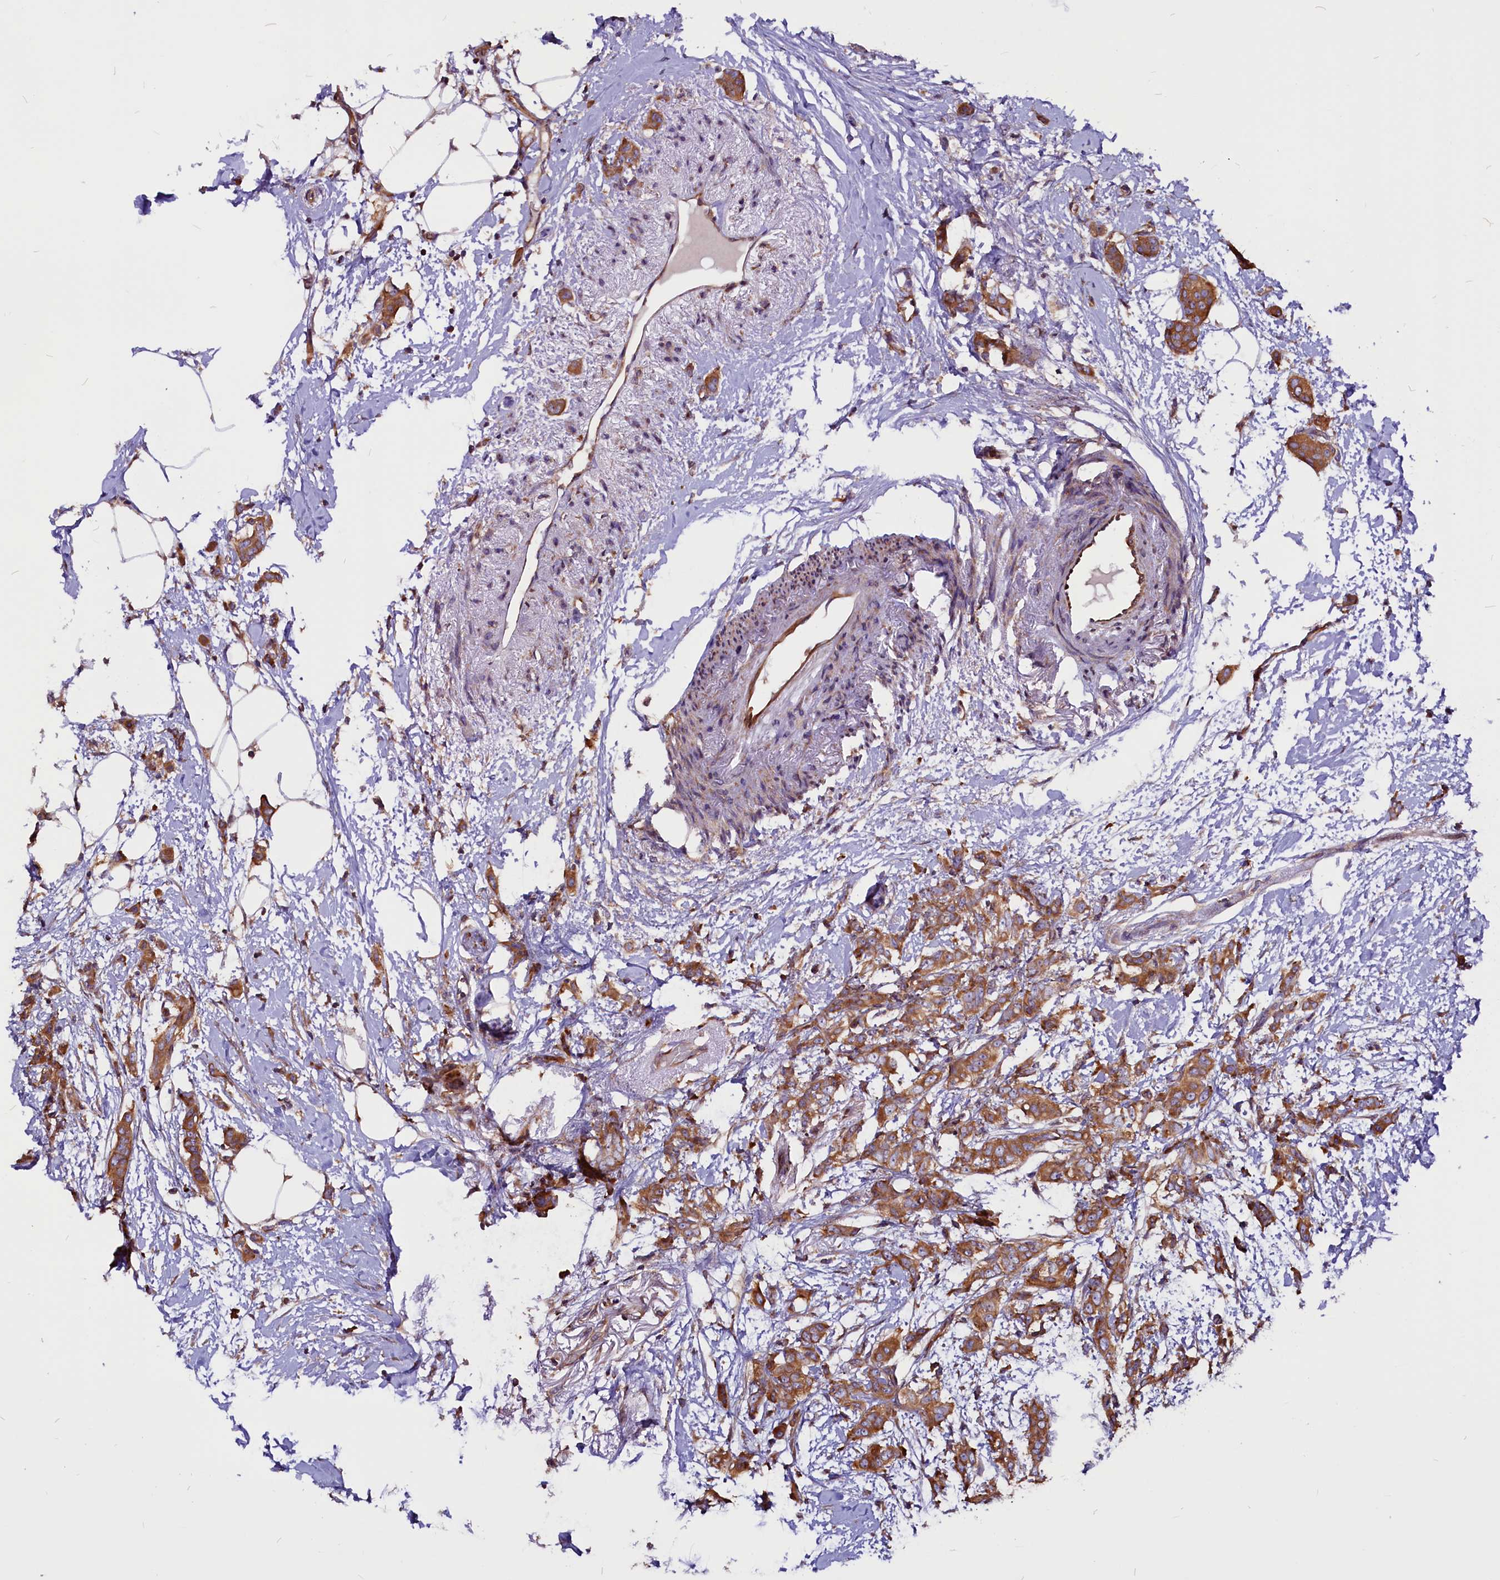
{"staining": {"intensity": "moderate", "quantity": ">75%", "location": "cytoplasmic/membranous"}, "tissue": "breast cancer", "cell_type": "Tumor cells", "image_type": "cancer", "snomed": [{"axis": "morphology", "description": "Duct carcinoma"}, {"axis": "topography", "description": "Breast"}], "caption": "Immunohistochemistry (IHC) (DAB) staining of human invasive ductal carcinoma (breast) shows moderate cytoplasmic/membranous protein expression in approximately >75% of tumor cells. Ihc stains the protein in brown and the nuclei are stained blue.", "gene": "EIF3G", "patient": {"sex": "female", "age": 72}}